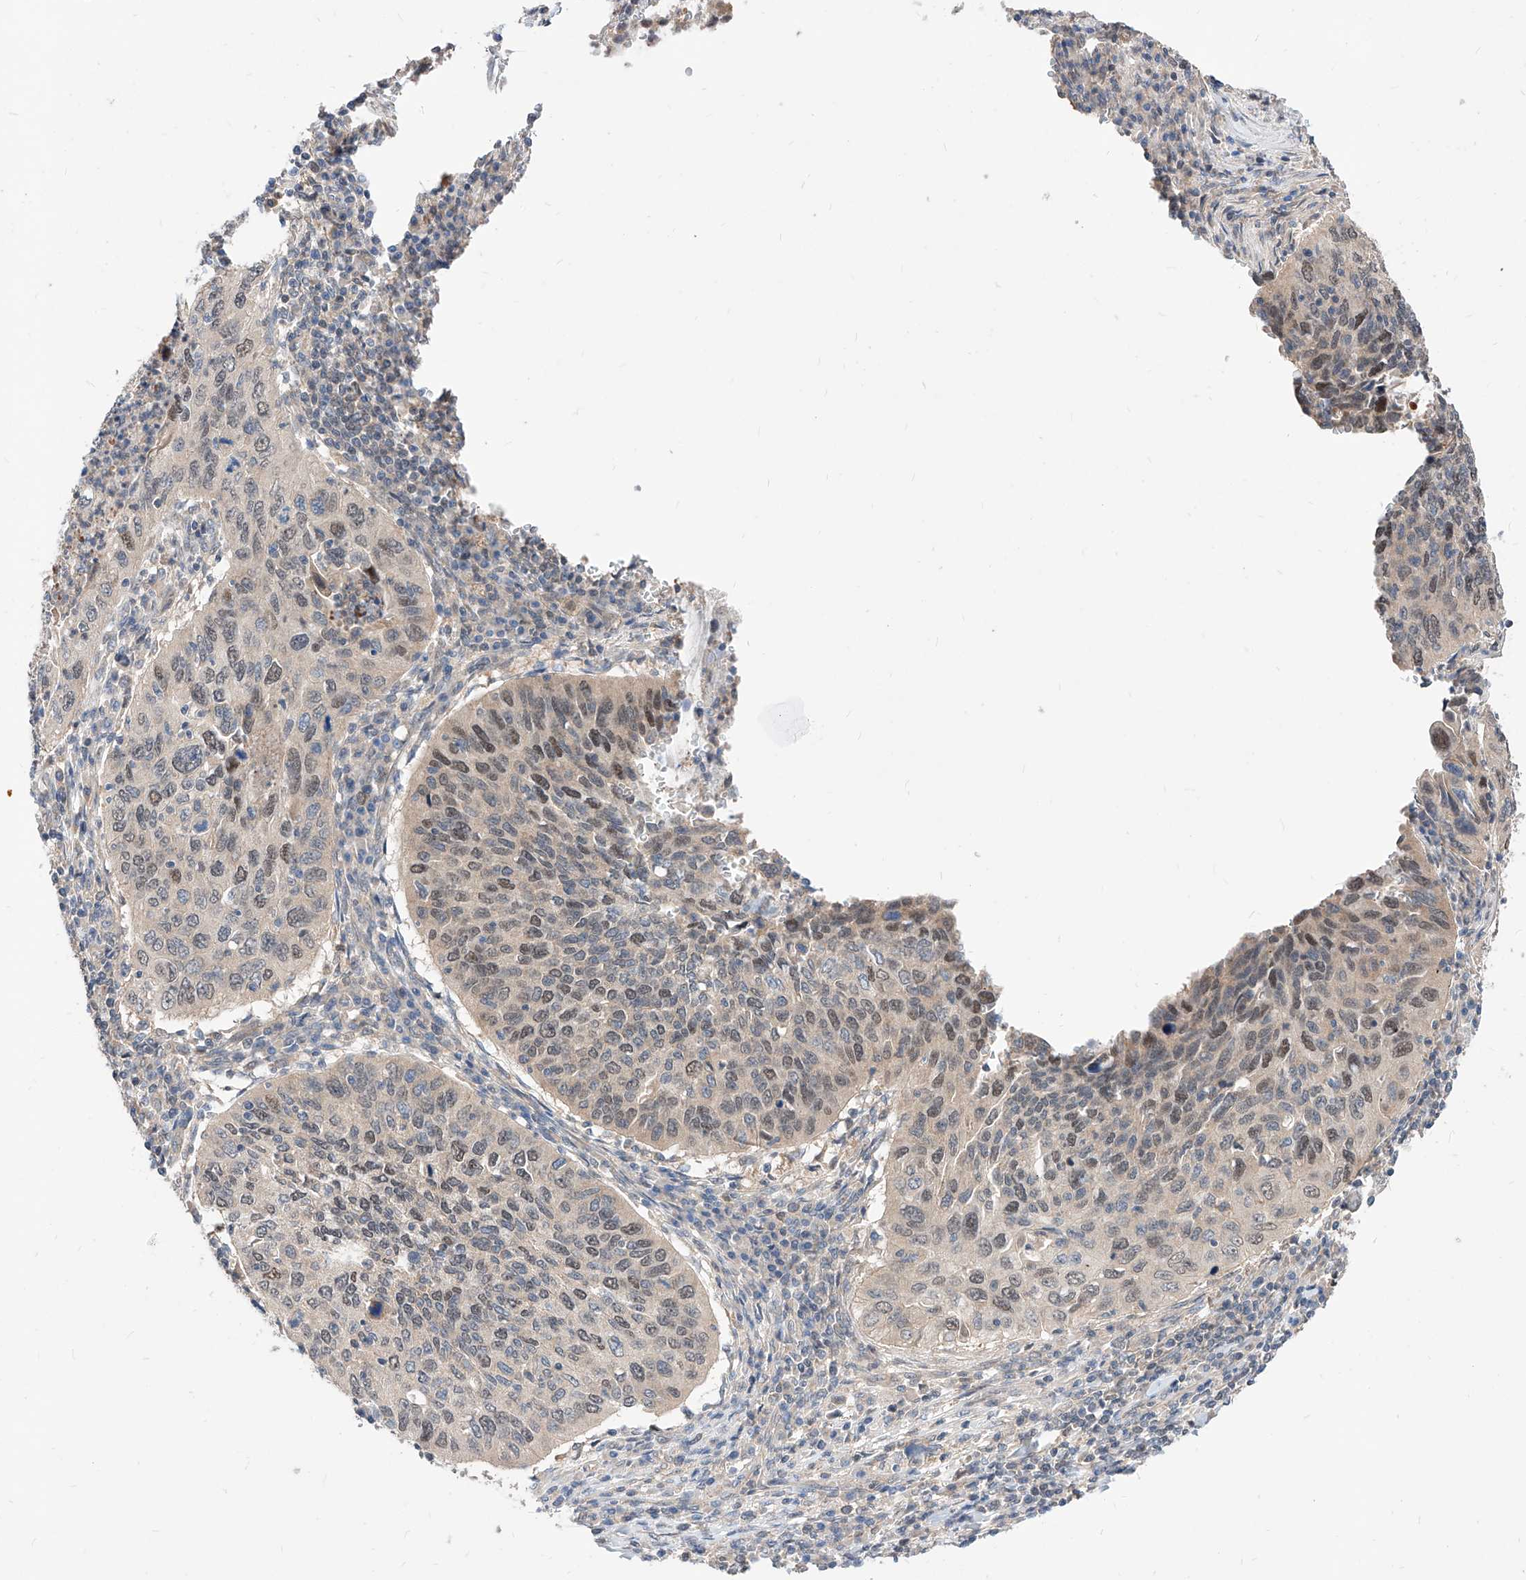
{"staining": {"intensity": "moderate", "quantity": "<25%", "location": "nuclear"}, "tissue": "cervical cancer", "cell_type": "Tumor cells", "image_type": "cancer", "snomed": [{"axis": "morphology", "description": "Squamous cell carcinoma, NOS"}, {"axis": "topography", "description": "Cervix"}], "caption": "There is low levels of moderate nuclear positivity in tumor cells of cervical cancer (squamous cell carcinoma), as demonstrated by immunohistochemical staining (brown color).", "gene": "TSNAX", "patient": {"sex": "female", "age": 38}}